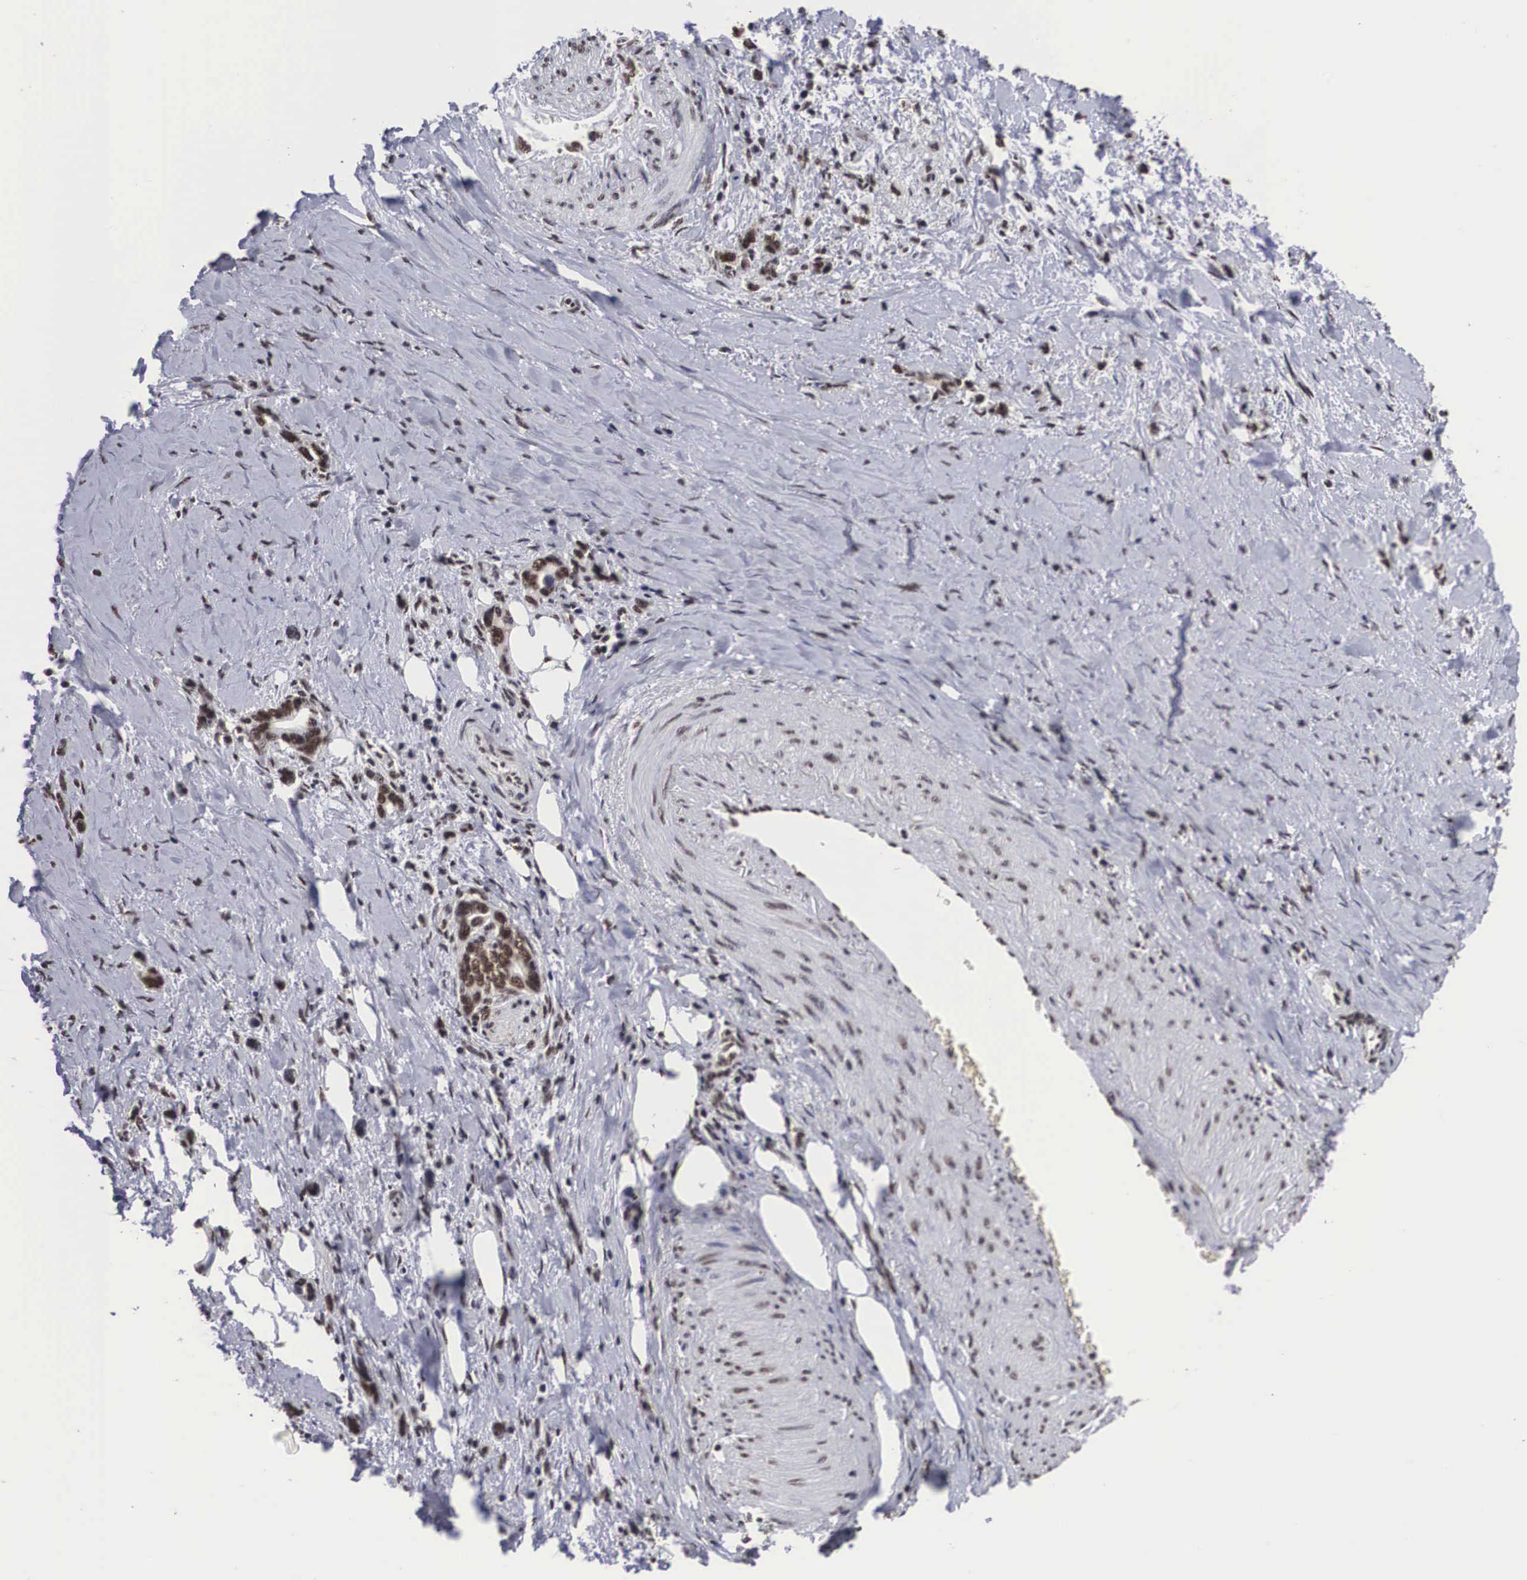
{"staining": {"intensity": "moderate", "quantity": ">75%", "location": "nuclear"}, "tissue": "stomach cancer", "cell_type": "Tumor cells", "image_type": "cancer", "snomed": [{"axis": "morphology", "description": "Adenocarcinoma, NOS"}, {"axis": "topography", "description": "Stomach"}], "caption": "Immunohistochemical staining of human adenocarcinoma (stomach) exhibits moderate nuclear protein positivity in about >75% of tumor cells.", "gene": "ACIN1", "patient": {"sex": "male", "age": 78}}